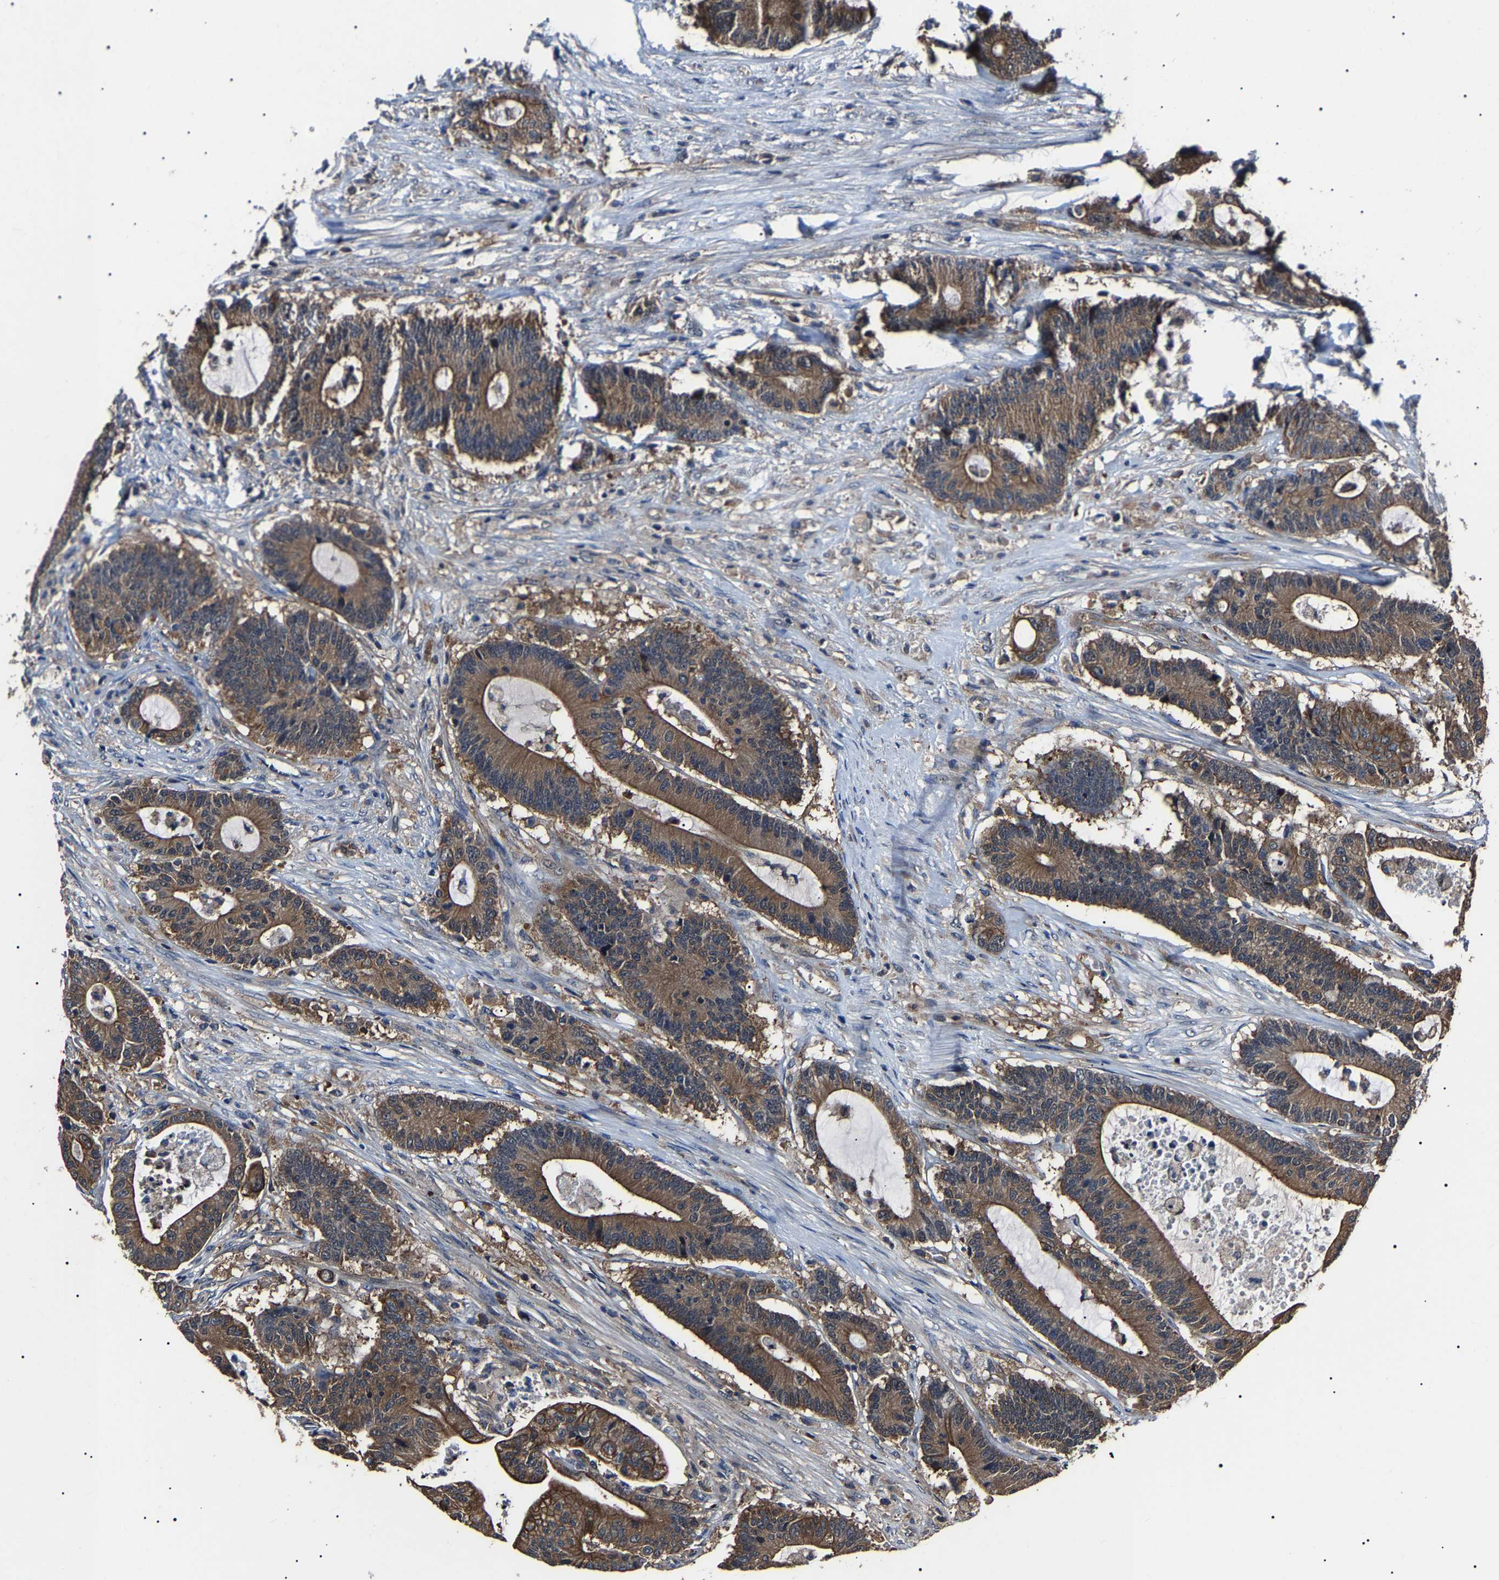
{"staining": {"intensity": "moderate", "quantity": ">75%", "location": "cytoplasmic/membranous"}, "tissue": "colorectal cancer", "cell_type": "Tumor cells", "image_type": "cancer", "snomed": [{"axis": "morphology", "description": "Adenocarcinoma, NOS"}, {"axis": "topography", "description": "Colon"}], "caption": "Protein analysis of adenocarcinoma (colorectal) tissue reveals moderate cytoplasmic/membranous positivity in about >75% of tumor cells.", "gene": "CCT8", "patient": {"sex": "female", "age": 84}}